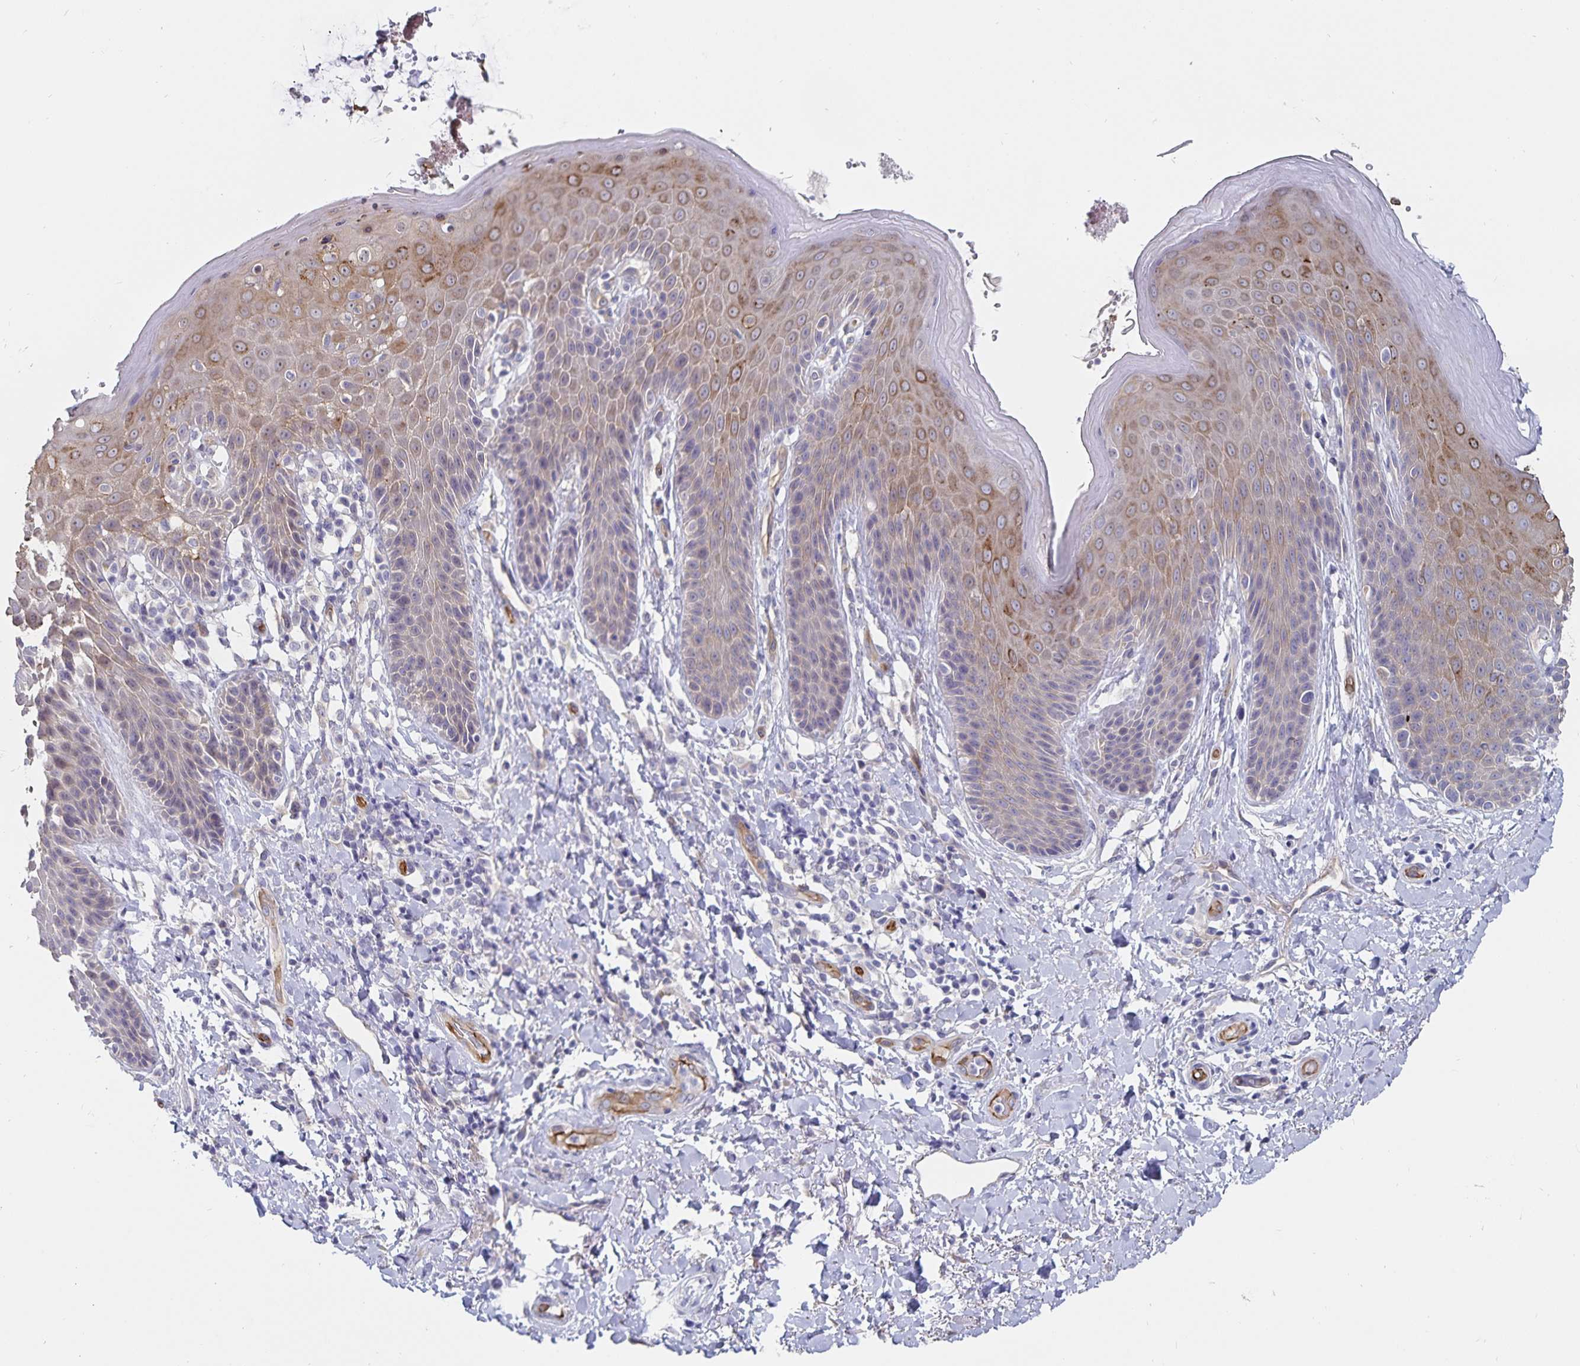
{"staining": {"intensity": "moderate", "quantity": "25%-75%", "location": "cytoplasmic/membranous"}, "tissue": "skin", "cell_type": "Epidermal cells", "image_type": "normal", "snomed": [{"axis": "morphology", "description": "Normal tissue, NOS"}, {"axis": "topography", "description": "Anal"}, {"axis": "topography", "description": "Peripheral nerve tissue"}], "caption": "A medium amount of moderate cytoplasmic/membranous expression is identified in approximately 25%-75% of epidermal cells in unremarkable skin.", "gene": "SSTR1", "patient": {"sex": "male", "age": 51}}